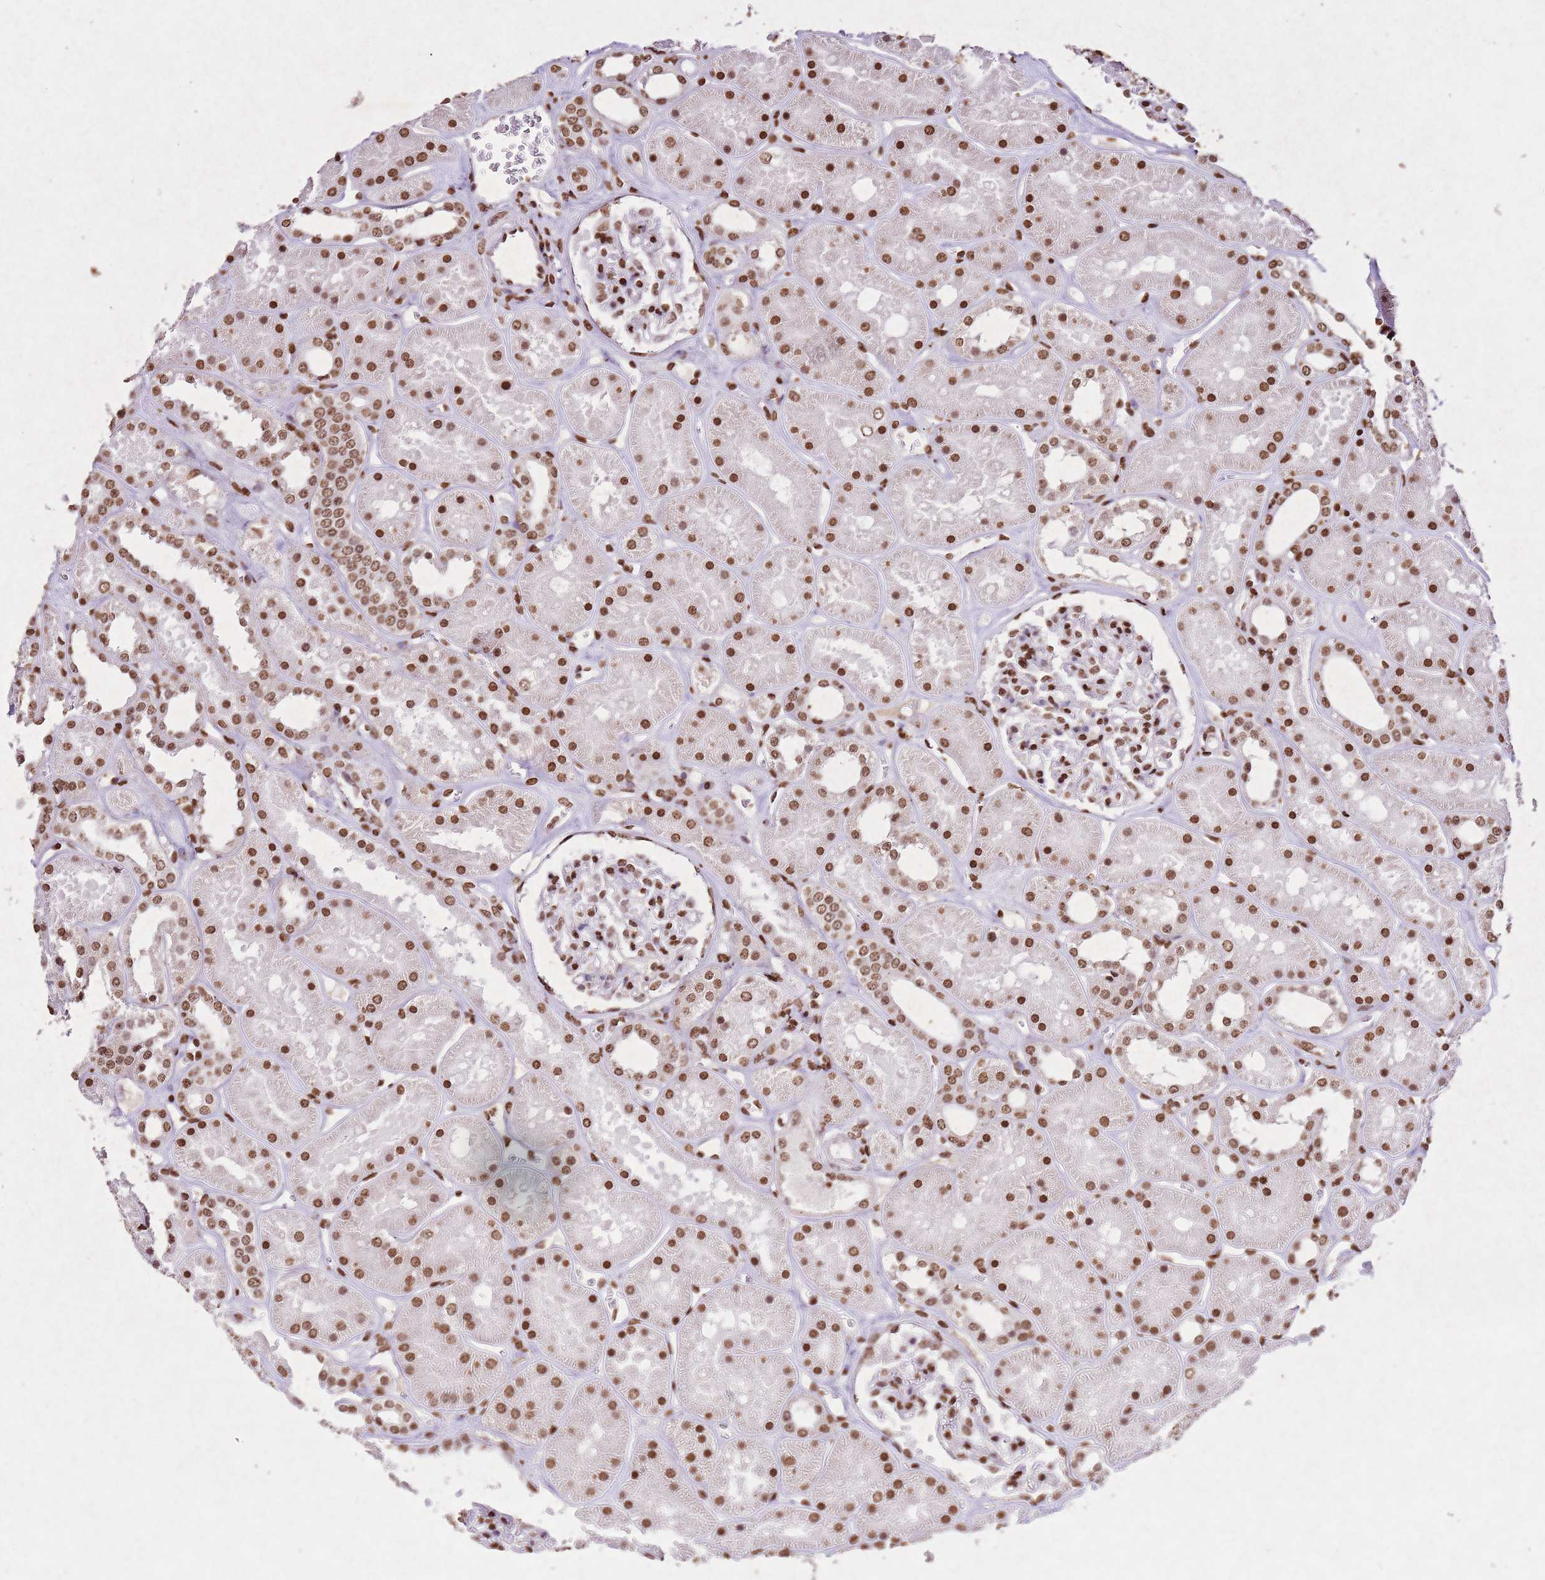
{"staining": {"intensity": "moderate", "quantity": ">75%", "location": "nuclear"}, "tissue": "kidney", "cell_type": "Cells in glomeruli", "image_type": "normal", "snomed": [{"axis": "morphology", "description": "Normal tissue, NOS"}, {"axis": "topography", "description": "Kidney"}], "caption": "A medium amount of moderate nuclear positivity is identified in about >75% of cells in glomeruli in unremarkable kidney. (brown staining indicates protein expression, while blue staining denotes nuclei).", "gene": "BMAL1", "patient": {"sex": "female", "age": 41}}